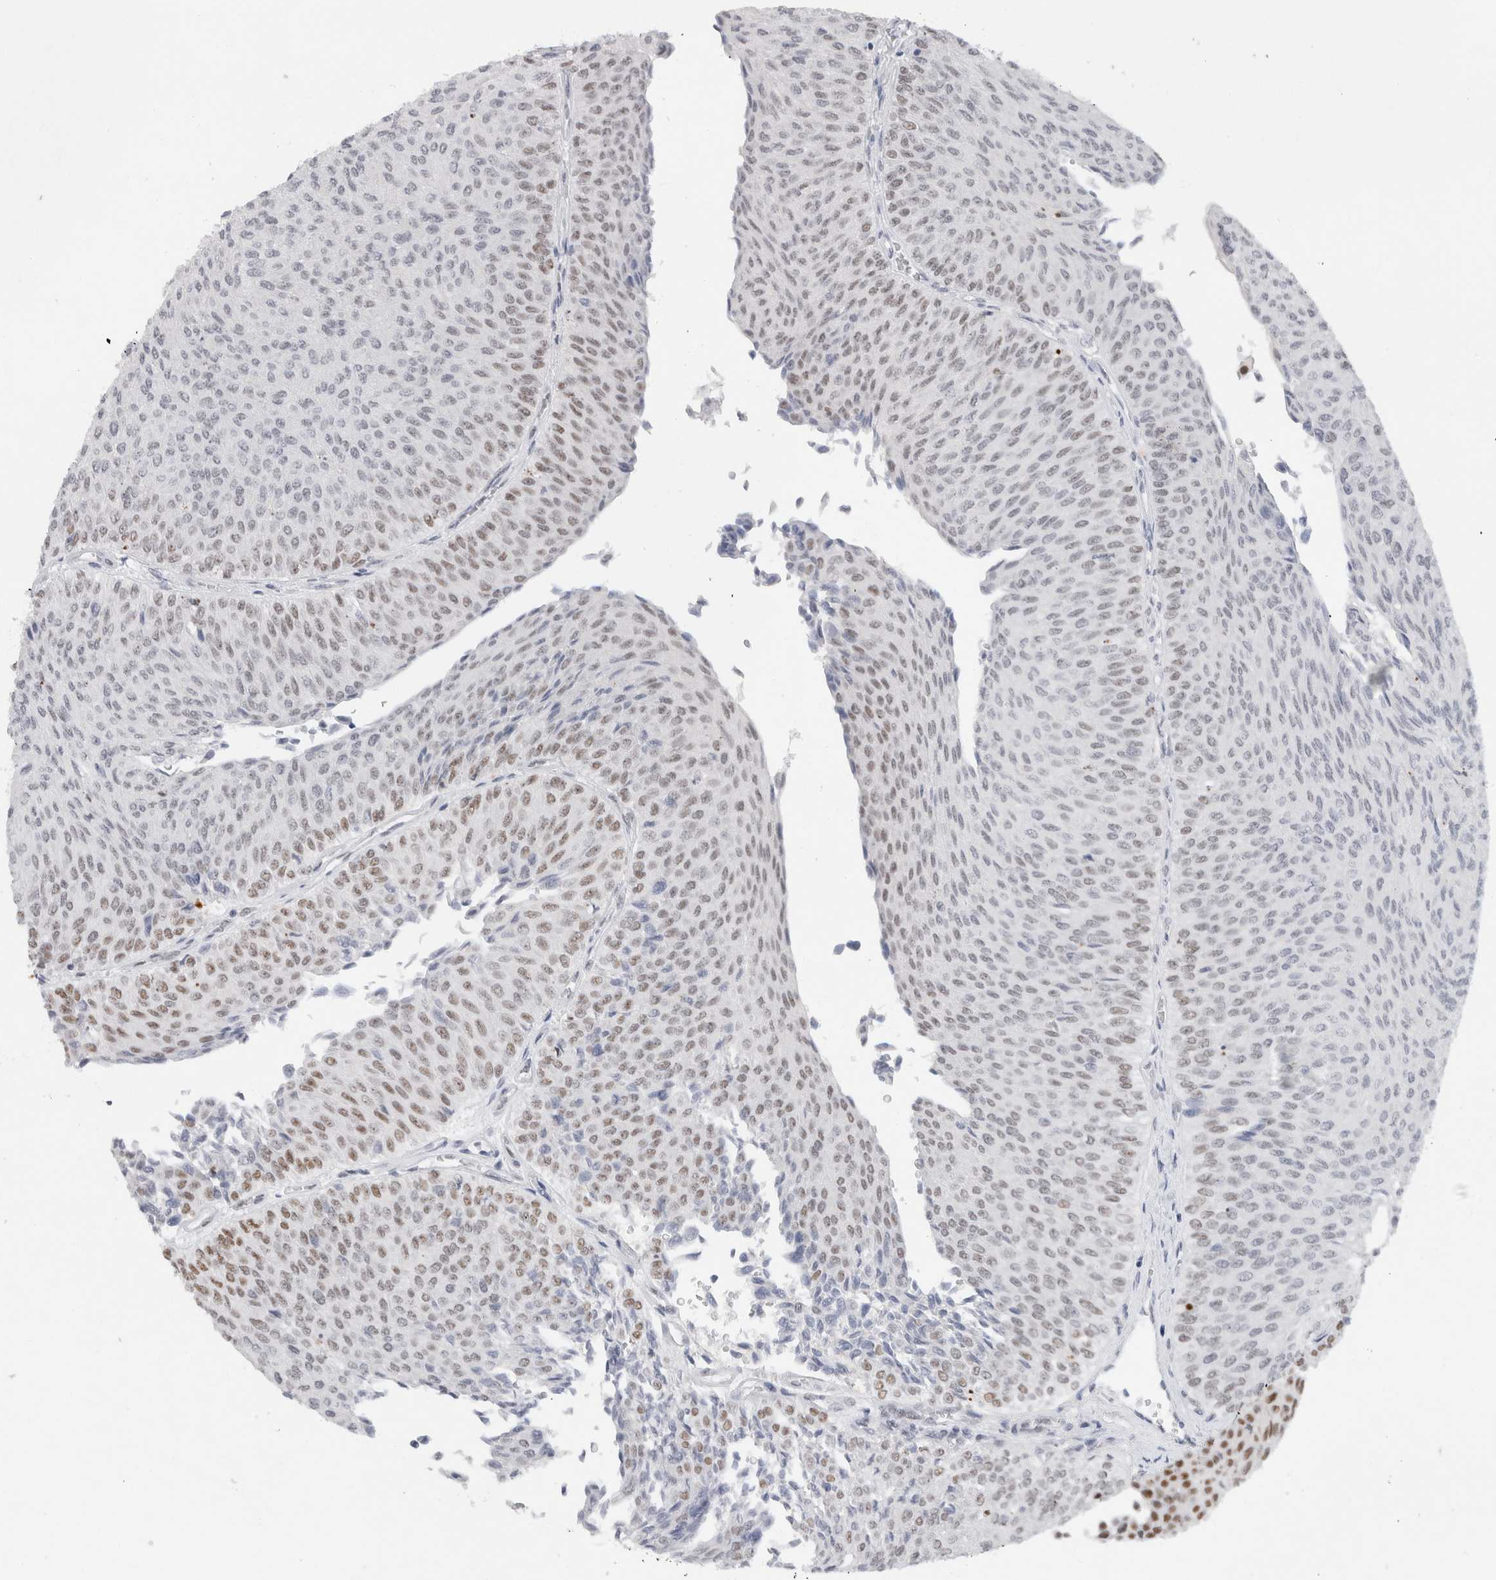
{"staining": {"intensity": "weak", "quantity": ">75%", "location": "nuclear"}, "tissue": "urothelial cancer", "cell_type": "Tumor cells", "image_type": "cancer", "snomed": [{"axis": "morphology", "description": "Urothelial carcinoma, Low grade"}, {"axis": "topography", "description": "Urinary bladder"}], "caption": "This histopathology image demonstrates urothelial carcinoma (low-grade) stained with immunohistochemistry (IHC) to label a protein in brown. The nuclear of tumor cells show weak positivity for the protein. Nuclei are counter-stained blue.", "gene": "COPS7A", "patient": {"sex": "male", "age": 78}}